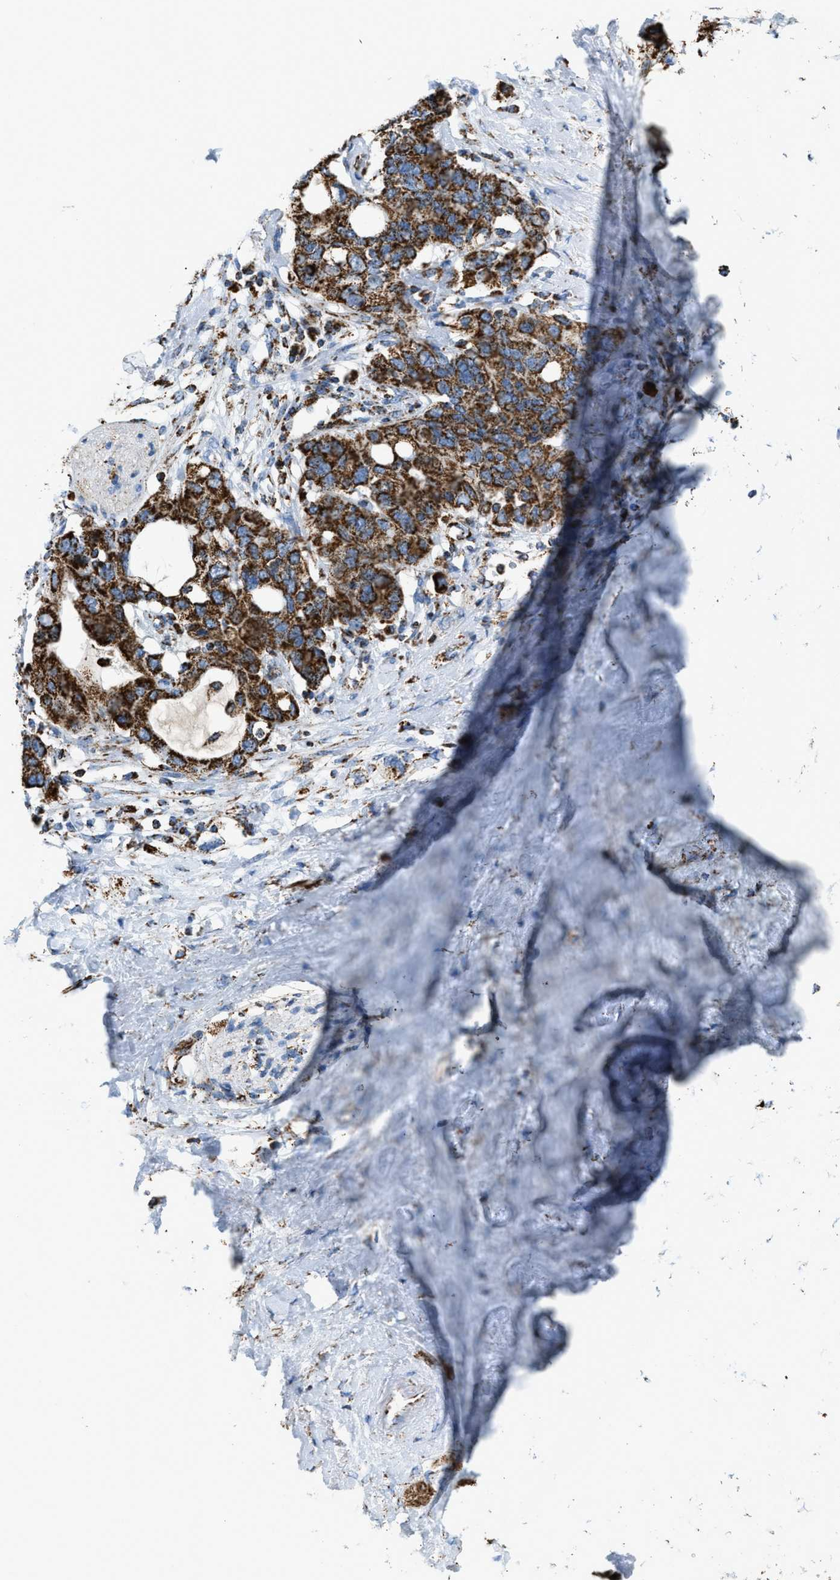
{"staining": {"intensity": "strong", "quantity": ">75%", "location": "cytoplasmic/membranous"}, "tissue": "pancreatic cancer", "cell_type": "Tumor cells", "image_type": "cancer", "snomed": [{"axis": "morphology", "description": "Adenocarcinoma, NOS"}, {"axis": "topography", "description": "Pancreas"}], "caption": "Immunohistochemistry (DAB) staining of human adenocarcinoma (pancreatic) reveals strong cytoplasmic/membranous protein expression in approximately >75% of tumor cells. (DAB (3,3'-diaminobenzidine) IHC with brightfield microscopy, high magnification).", "gene": "ETFB", "patient": {"sex": "female", "age": 56}}